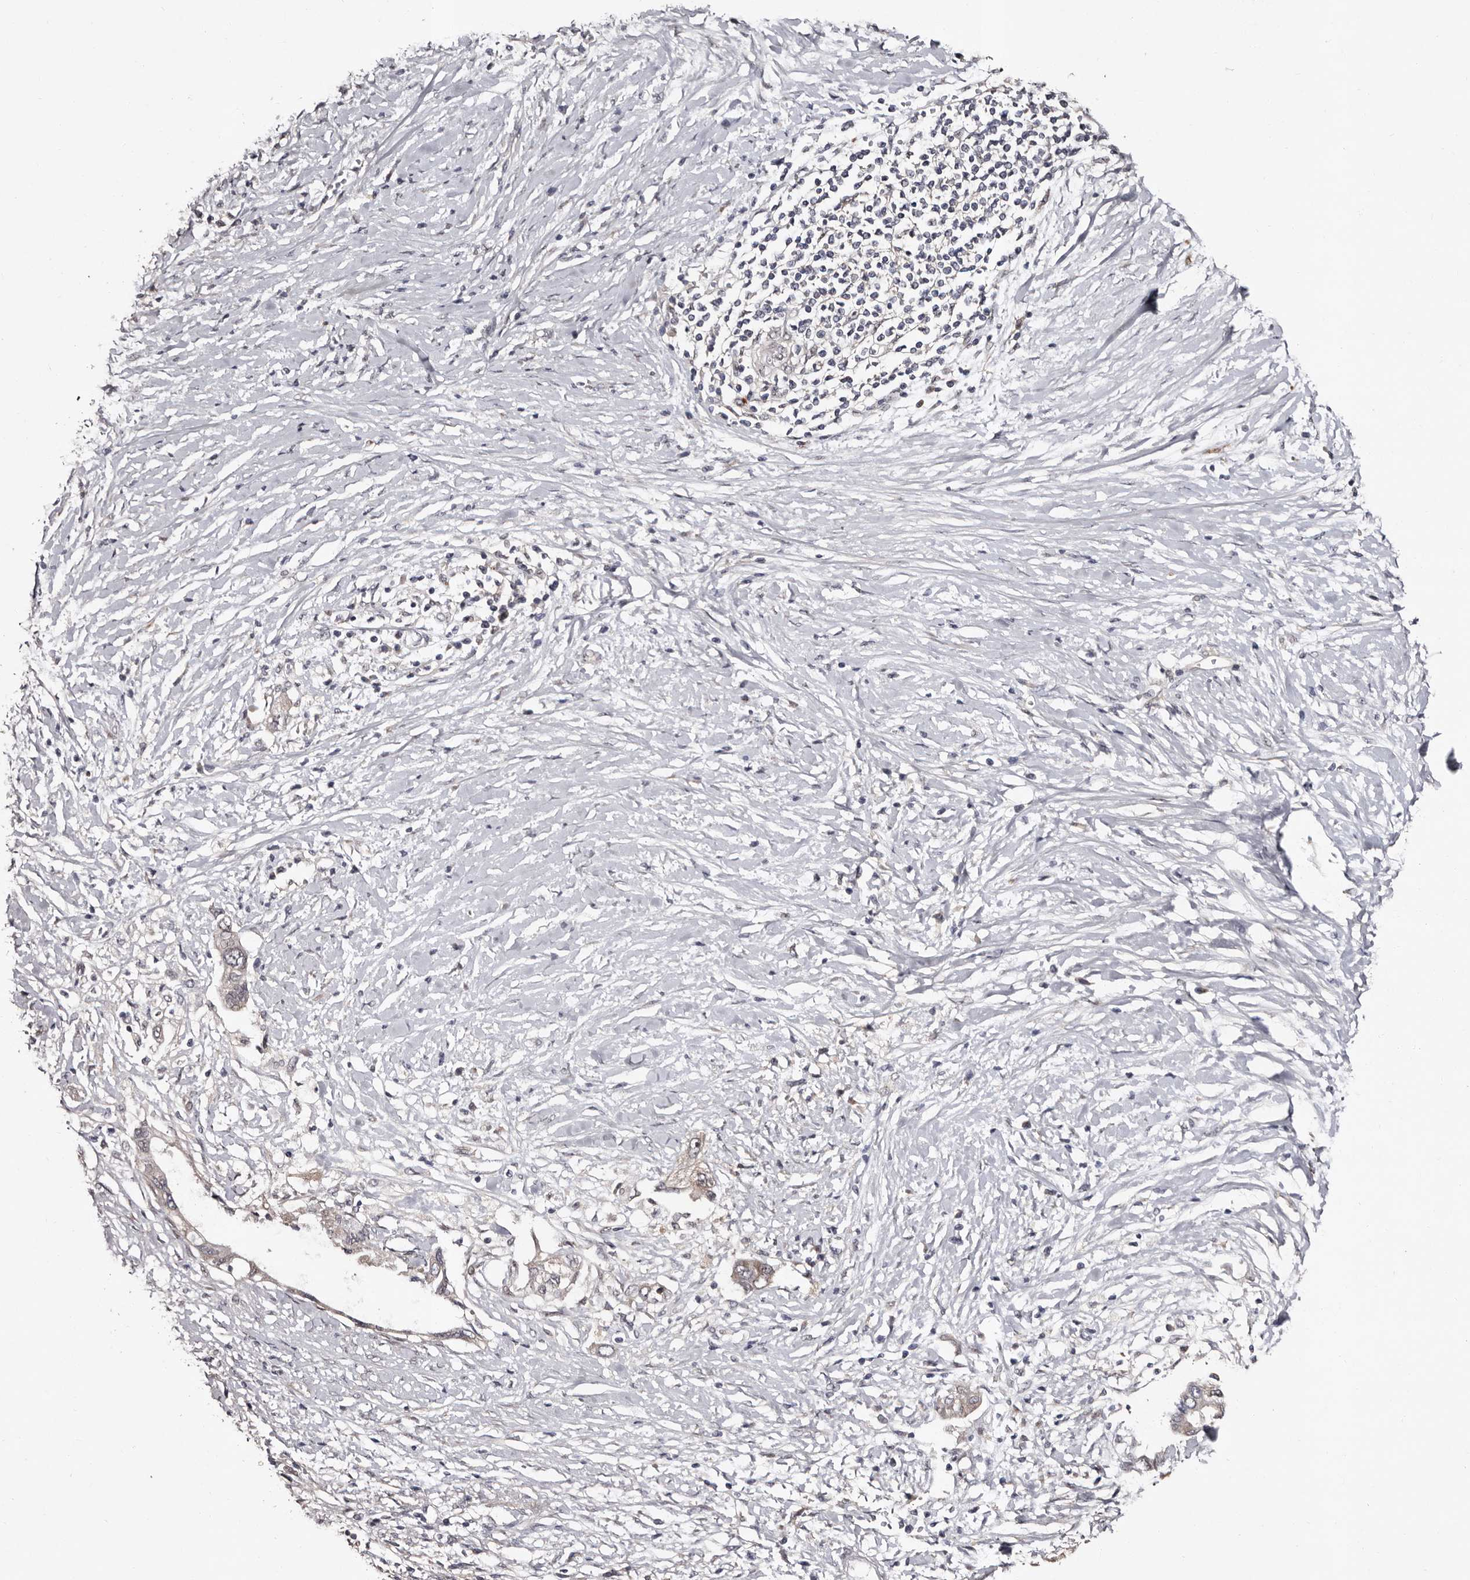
{"staining": {"intensity": "weak", "quantity": "<25%", "location": "cytoplasmic/membranous"}, "tissue": "pancreatic cancer", "cell_type": "Tumor cells", "image_type": "cancer", "snomed": [{"axis": "morphology", "description": "Normal tissue, NOS"}, {"axis": "morphology", "description": "Adenocarcinoma, NOS"}, {"axis": "topography", "description": "Pancreas"}, {"axis": "topography", "description": "Peripheral nerve tissue"}], "caption": "Pancreatic cancer was stained to show a protein in brown. There is no significant expression in tumor cells.", "gene": "FAM91A1", "patient": {"sex": "male", "age": 59}}